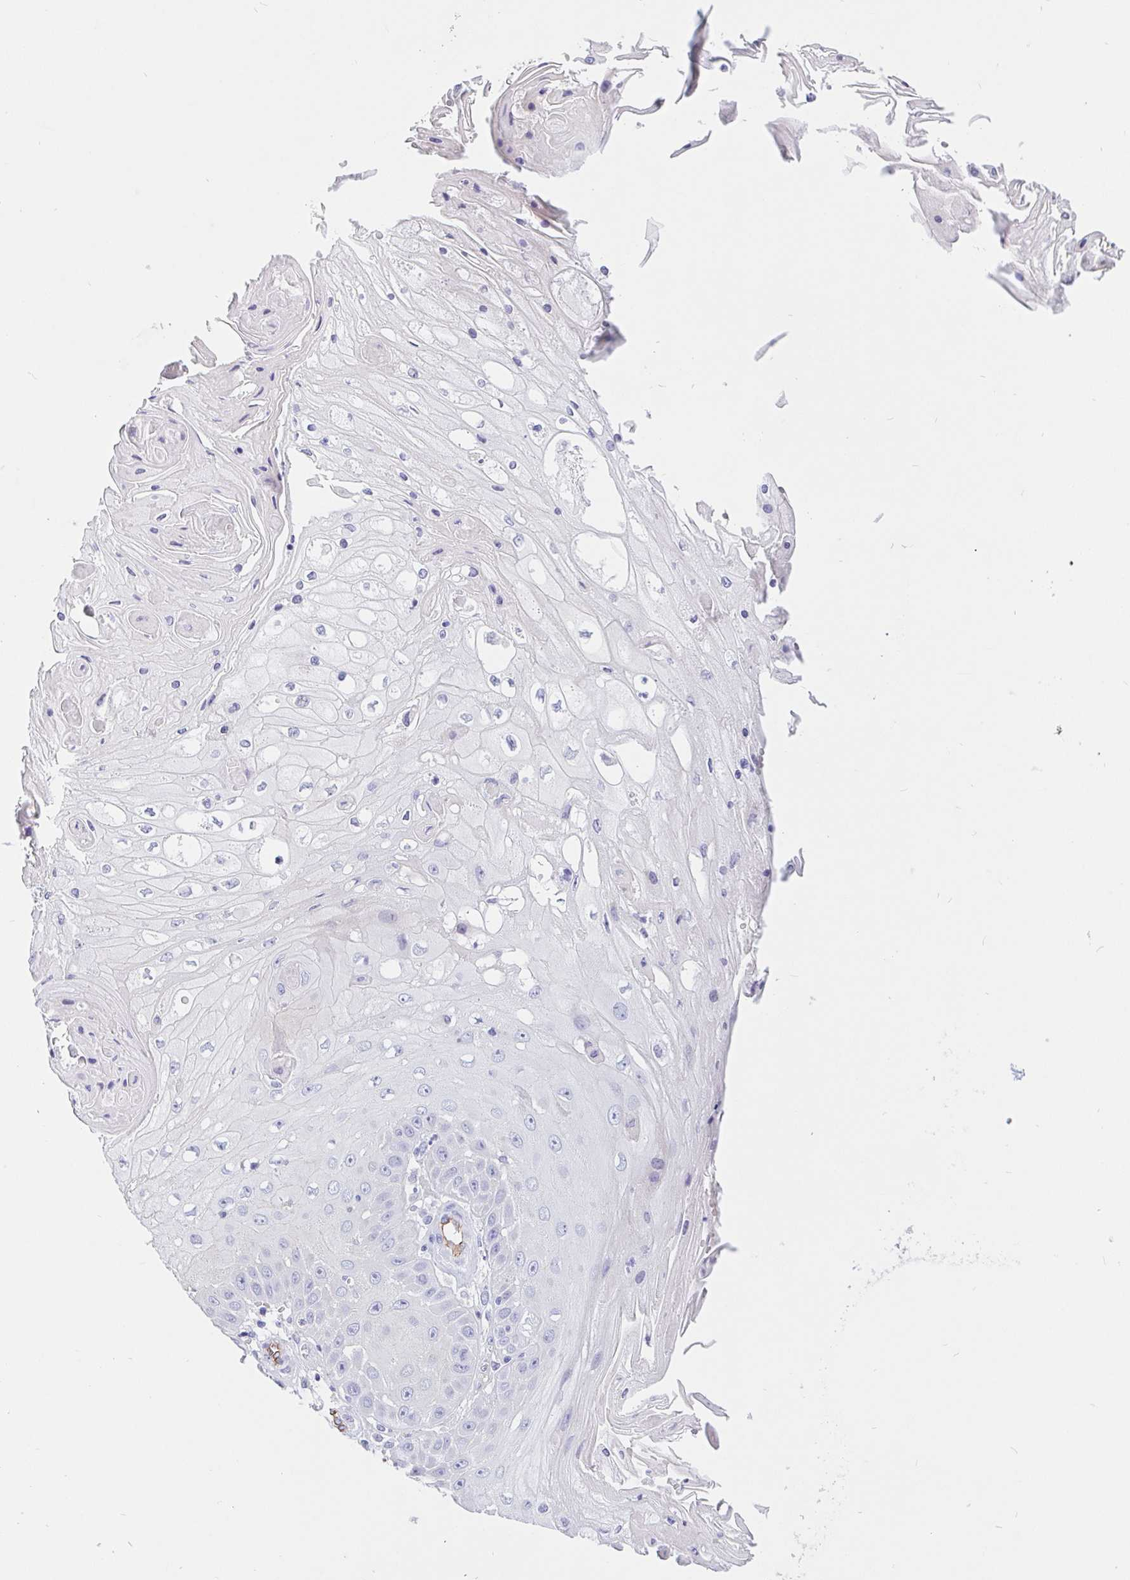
{"staining": {"intensity": "negative", "quantity": "none", "location": "none"}, "tissue": "skin cancer", "cell_type": "Tumor cells", "image_type": "cancer", "snomed": [{"axis": "morphology", "description": "Squamous cell carcinoma, NOS"}, {"axis": "topography", "description": "Skin"}], "caption": "A photomicrograph of human skin squamous cell carcinoma is negative for staining in tumor cells.", "gene": "LIMCH1", "patient": {"sex": "male", "age": 70}}